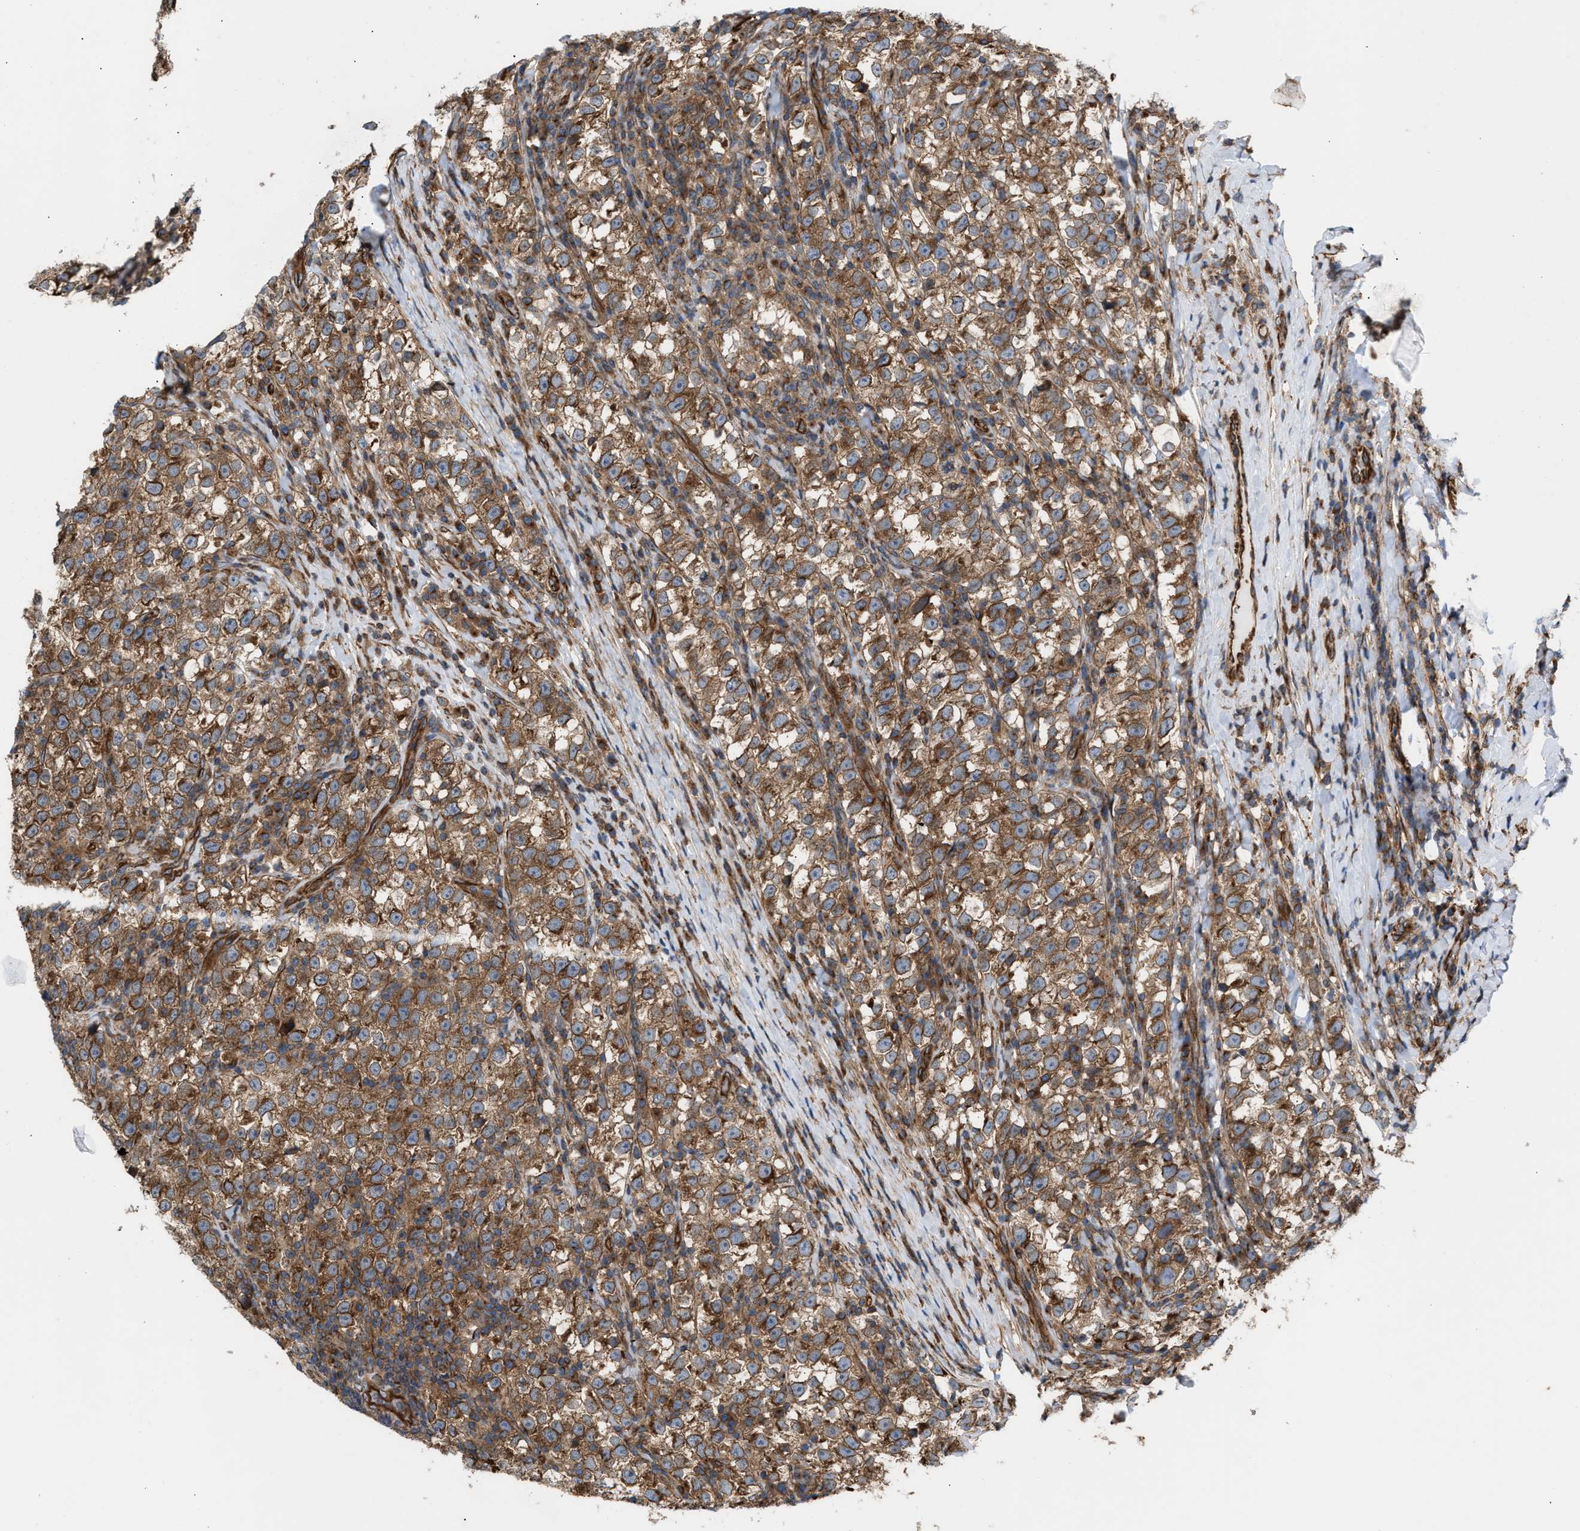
{"staining": {"intensity": "moderate", "quantity": ">75%", "location": "cytoplasmic/membranous"}, "tissue": "testis cancer", "cell_type": "Tumor cells", "image_type": "cancer", "snomed": [{"axis": "morphology", "description": "Normal tissue, NOS"}, {"axis": "morphology", "description": "Seminoma, NOS"}, {"axis": "topography", "description": "Testis"}], "caption": "Testis cancer (seminoma) was stained to show a protein in brown. There is medium levels of moderate cytoplasmic/membranous positivity in approximately >75% of tumor cells.", "gene": "EPS15L1", "patient": {"sex": "male", "age": 43}}